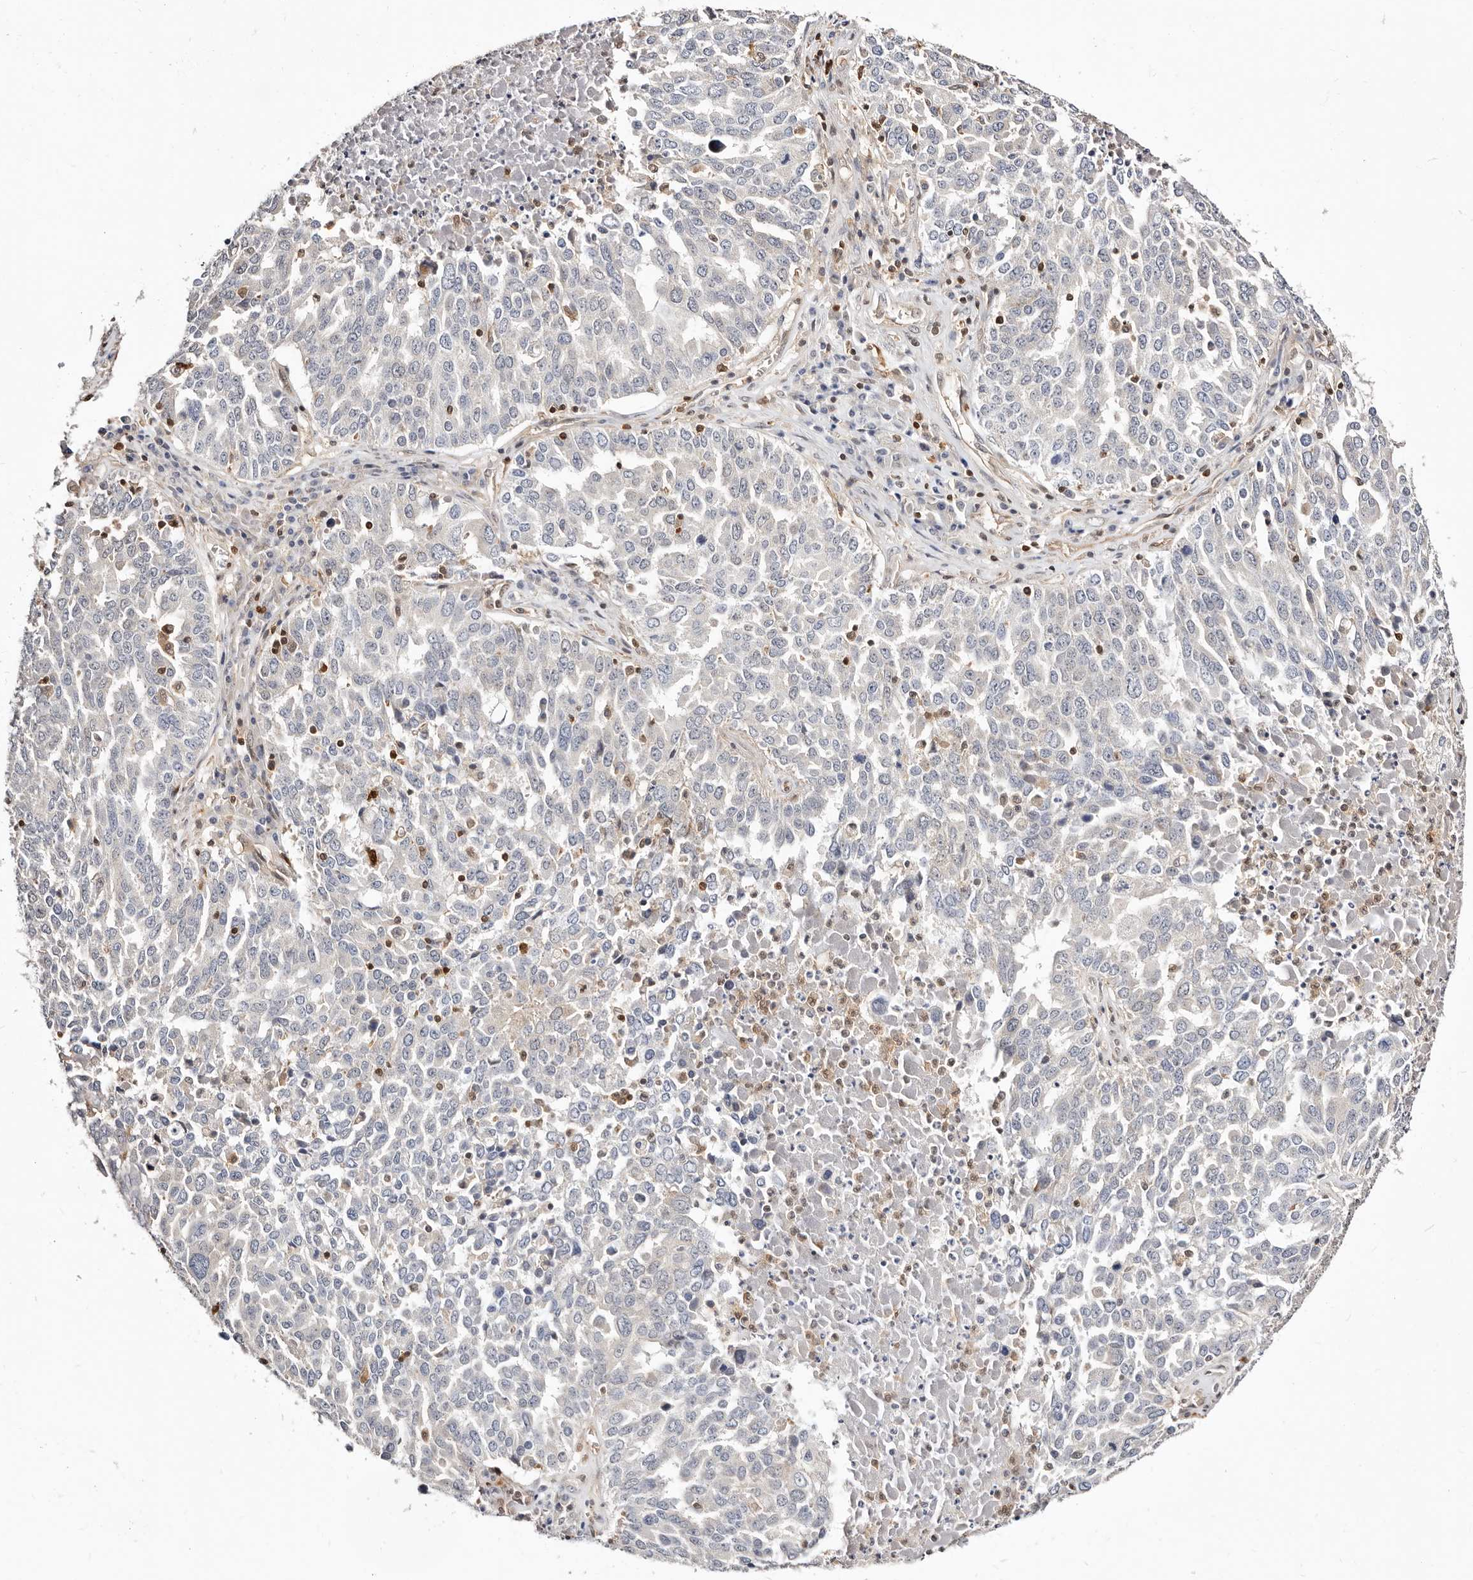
{"staining": {"intensity": "negative", "quantity": "none", "location": "none"}, "tissue": "ovarian cancer", "cell_type": "Tumor cells", "image_type": "cancer", "snomed": [{"axis": "morphology", "description": "Carcinoma, endometroid"}, {"axis": "topography", "description": "Ovary"}], "caption": "A micrograph of ovarian cancer stained for a protein demonstrates no brown staining in tumor cells. Nuclei are stained in blue.", "gene": "STAT5A", "patient": {"sex": "female", "age": 62}}